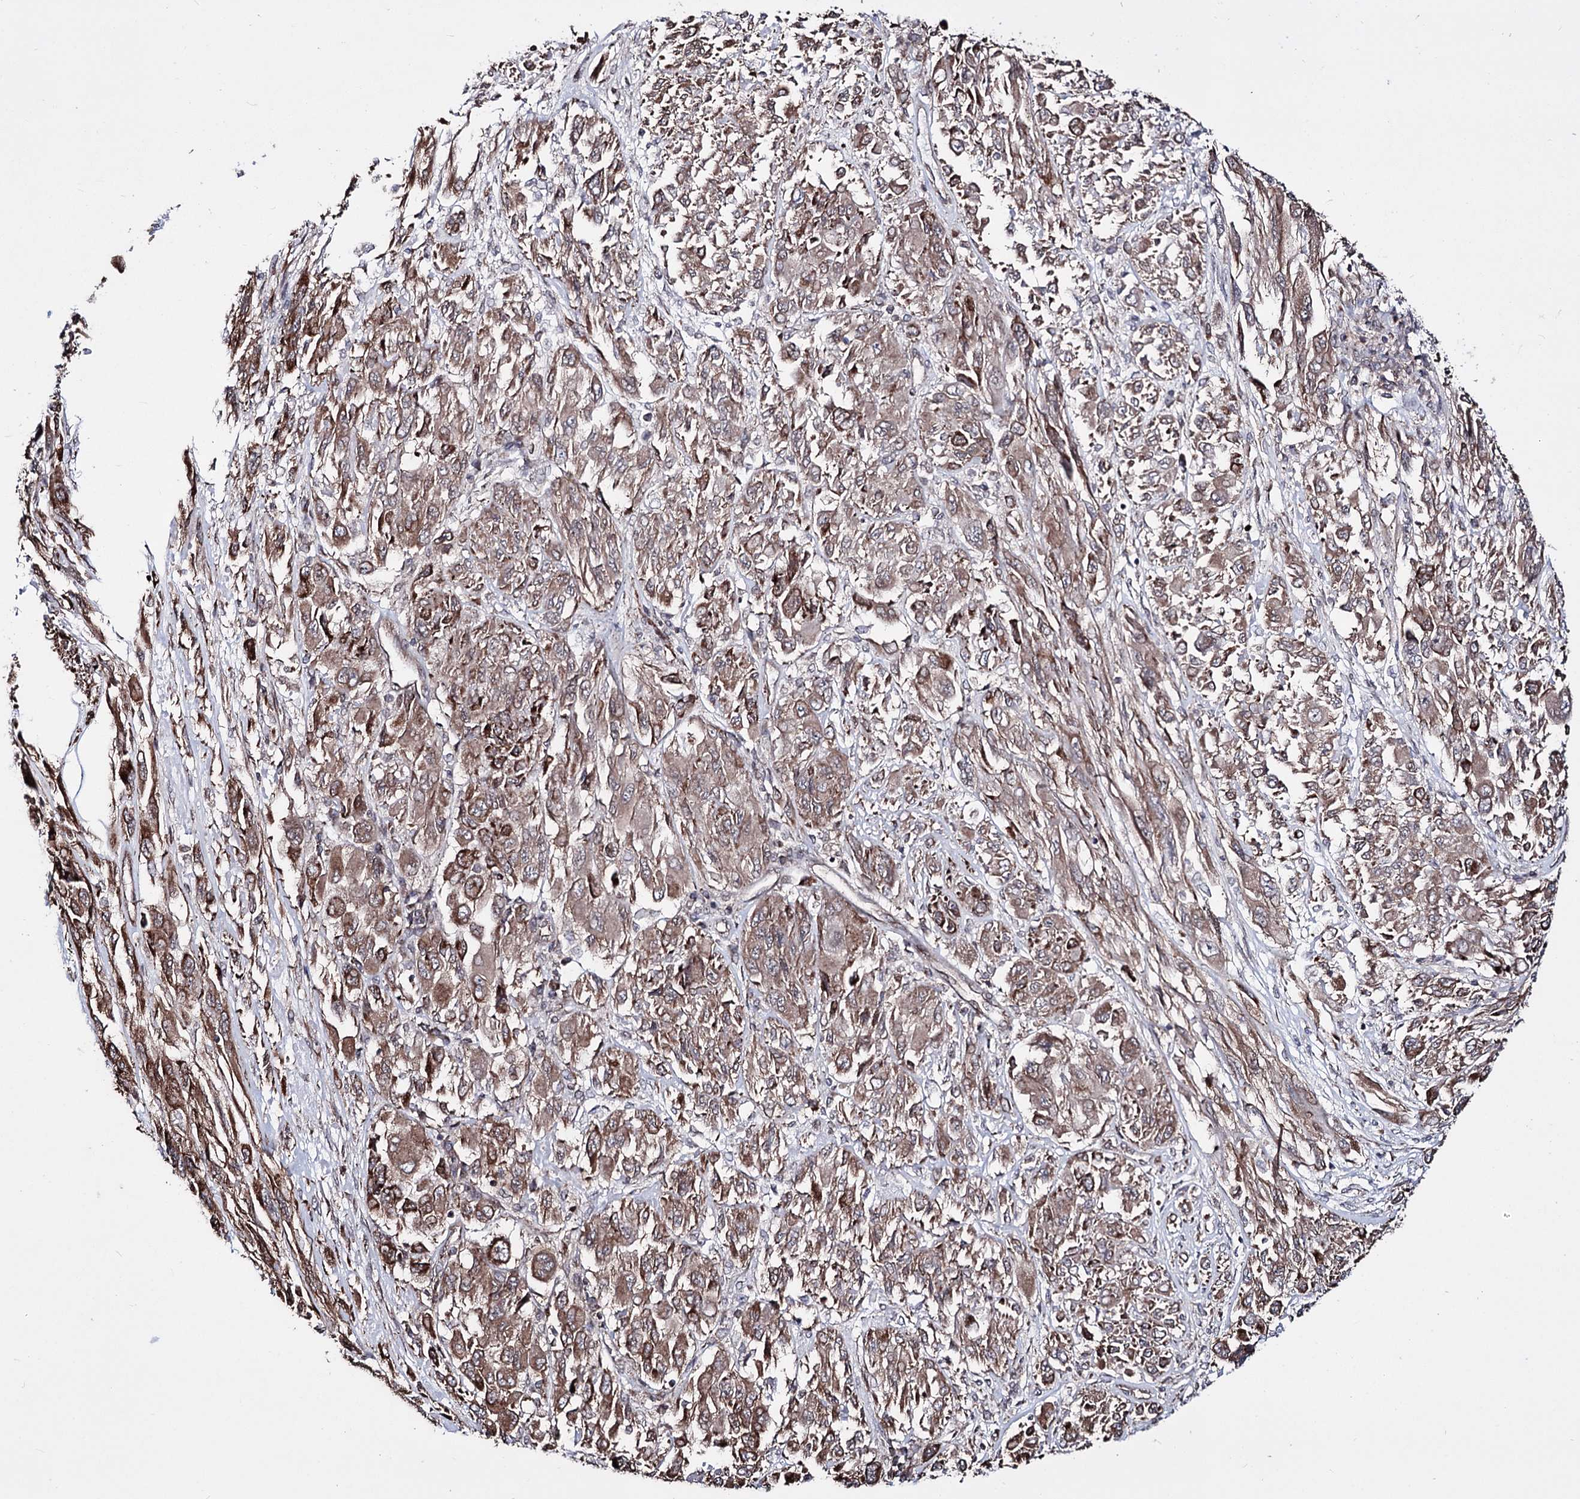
{"staining": {"intensity": "moderate", "quantity": ">75%", "location": "cytoplasmic/membranous"}, "tissue": "melanoma", "cell_type": "Tumor cells", "image_type": "cancer", "snomed": [{"axis": "morphology", "description": "Malignant melanoma, NOS"}, {"axis": "topography", "description": "Skin"}], "caption": "IHC (DAB) staining of malignant melanoma reveals moderate cytoplasmic/membranous protein staining in approximately >75% of tumor cells.", "gene": "CREB3L4", "patient": {"sex": "female", "age": 91}}